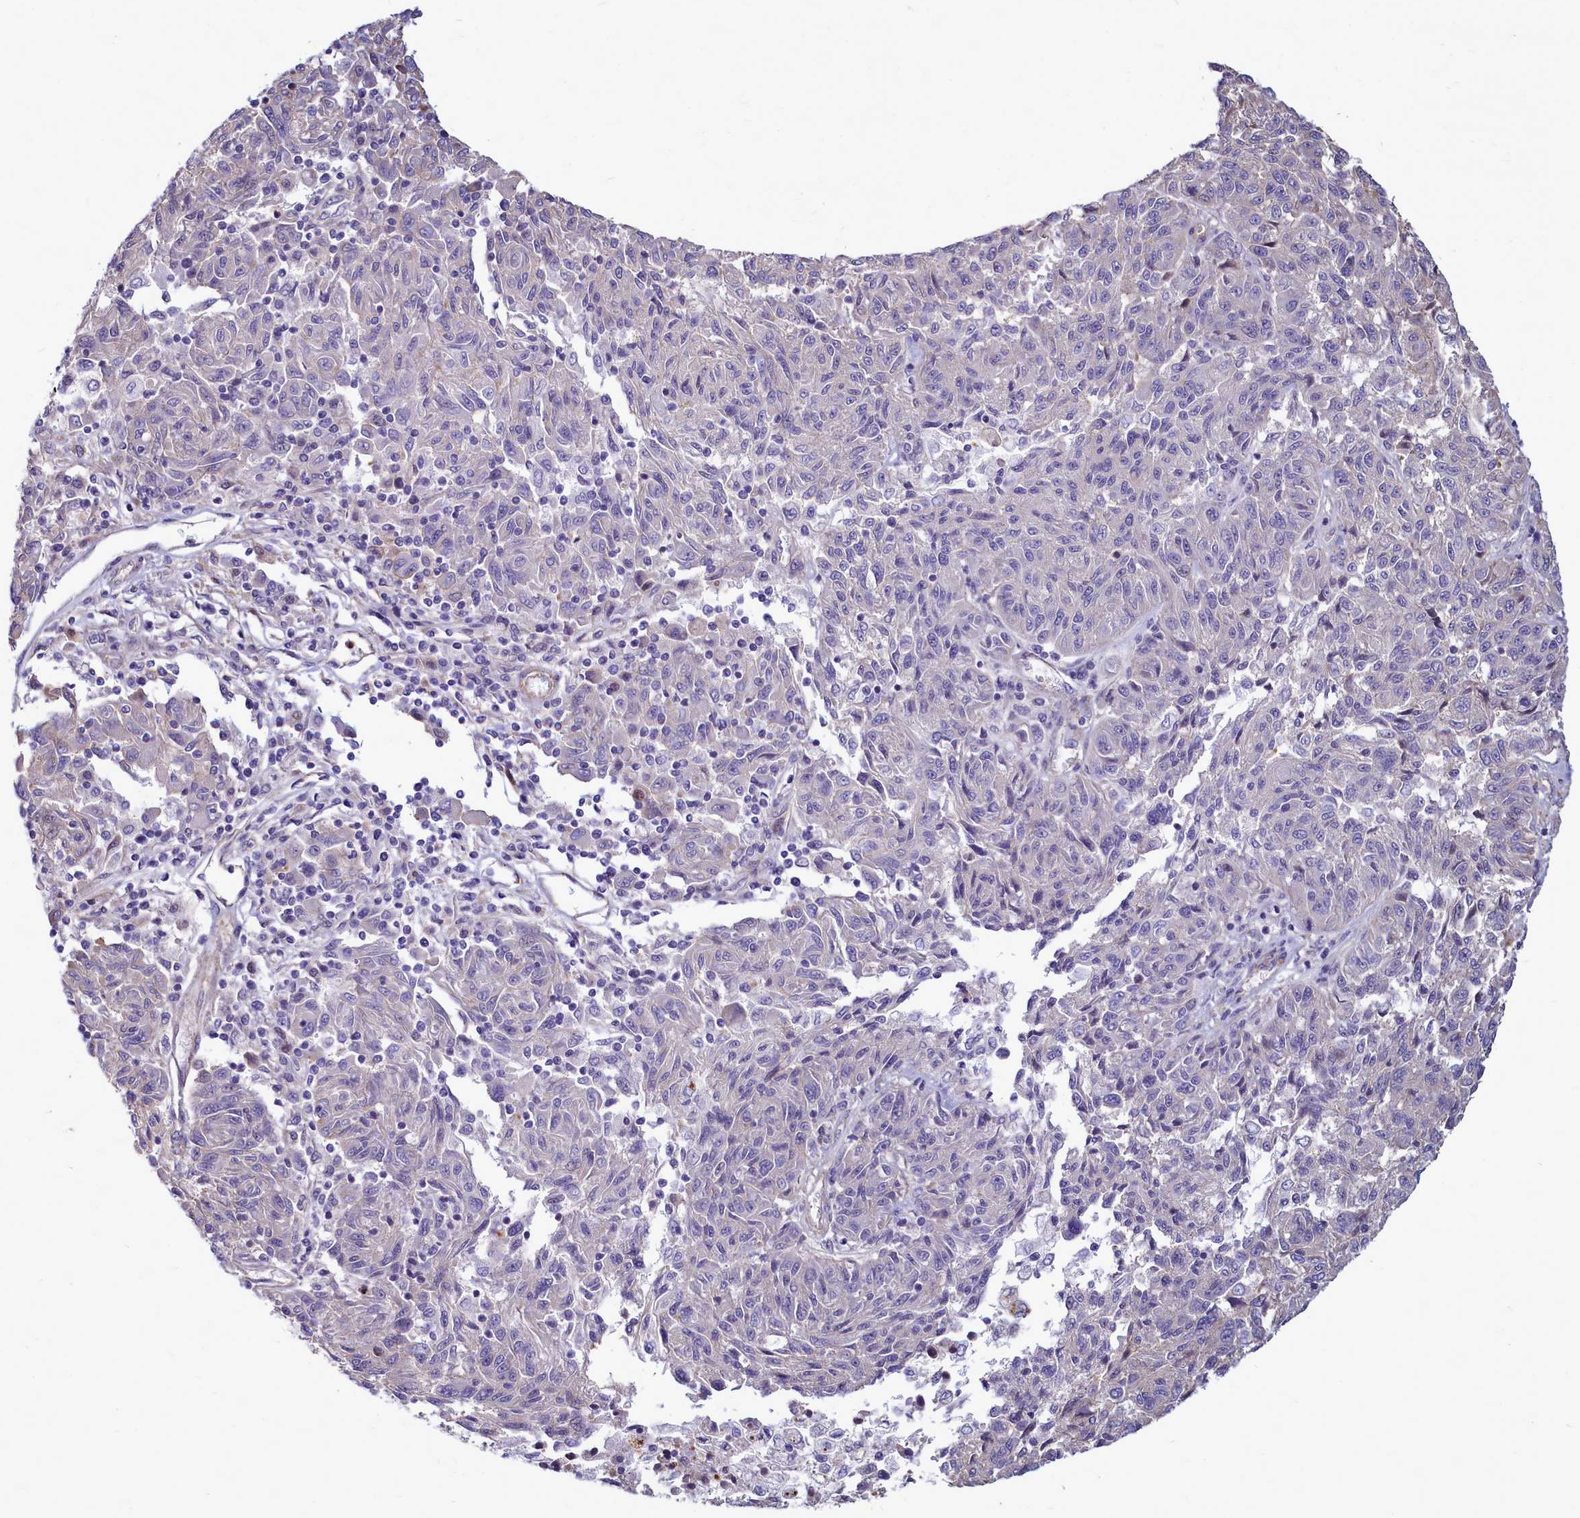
{"staining": {"intensity": "negative", "quantity": "none", "location": "none"}, "tissue": "melanoma", "cell_type": "Tumor cells", "image_type": "cancer", "snomed": [{"axis": "morphology", "description": "Malignant melanoma, NOS"}, {"axis": "topography", "description": "Skin"}], "caption": "Immunohistochemistry histopathology image of malignant melanoma stained for a protein (brown), which reveals no positivity in tumor cells.", "gene": "TTC5", "patient": {"sex": "male", "age": 53}}